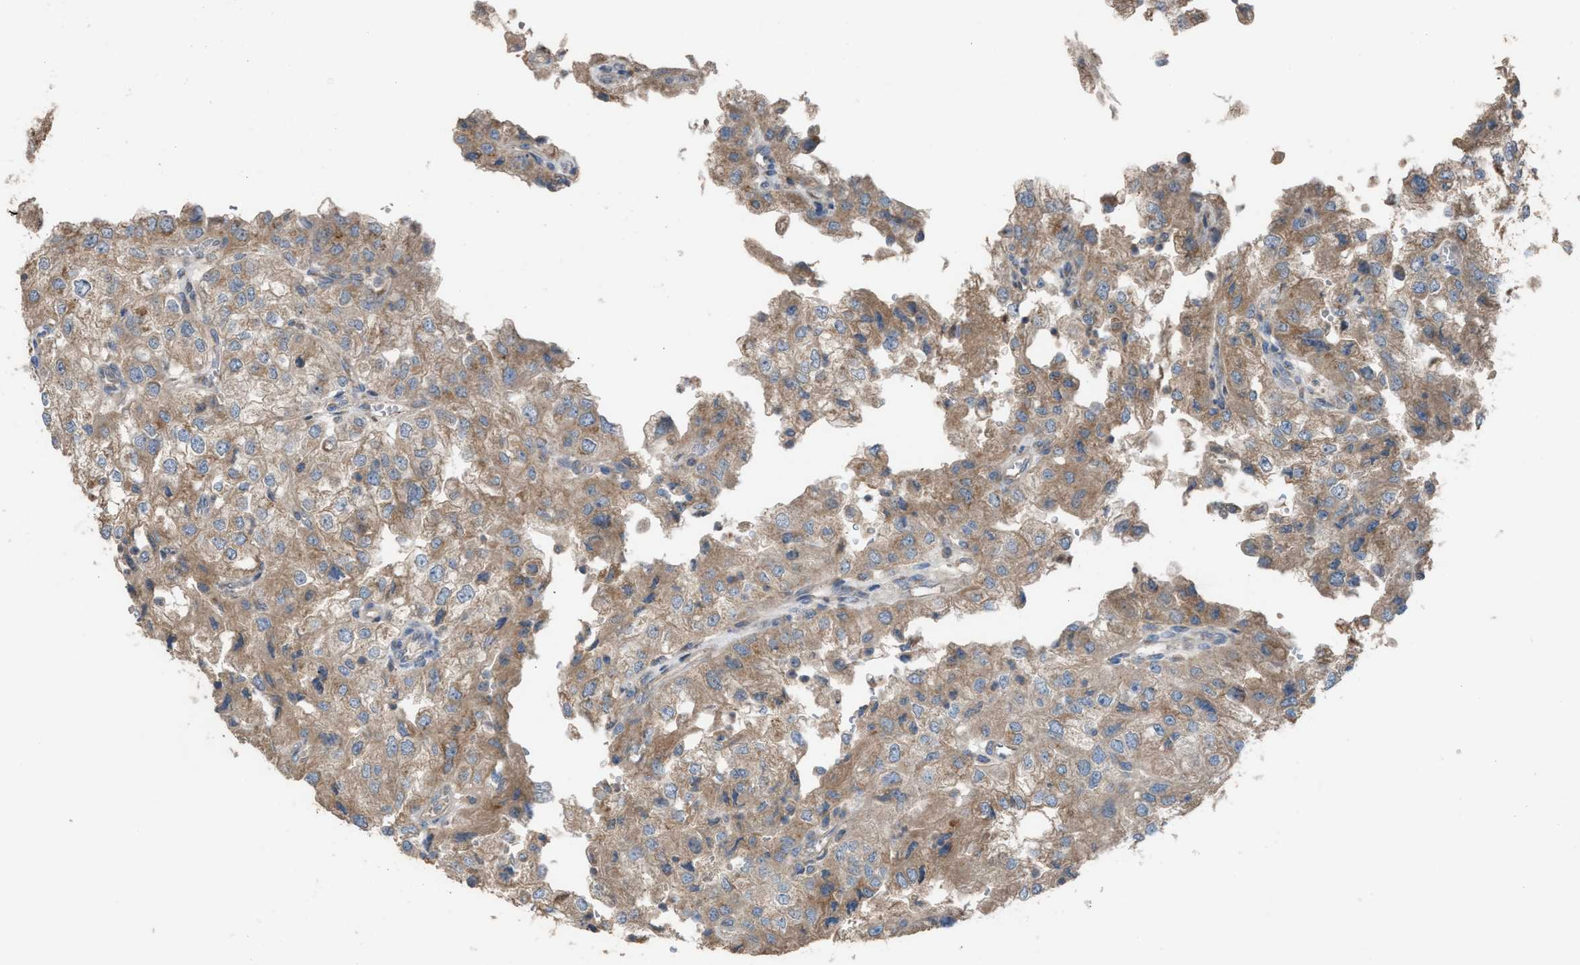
{"staining": {"intensity": "weak", "quantity": ">75%", "location": "cytoplasmic/membranous"}, "tissue": "renal cancer", "cell_type": "Tumor cells", "image_type": "cancer", "snomed": [{"axis": "morphology", "description": "Adenocarcinoma, NOS"}, {"axis": "topography", "description": "Kidney"}], "caption": "High-magnification brightfield microscopy of renal adenocarcinoma stained with DAB (3,3'-diaminobenzidine) (brown) and counterstained with hematoxylin (blue). tumor cells exhibit weak cytoplasmic/membranous expression is appreciated in about>75% of cells.", "gene": "TPK1", "patient": {"sex": "female", "age": 54}}